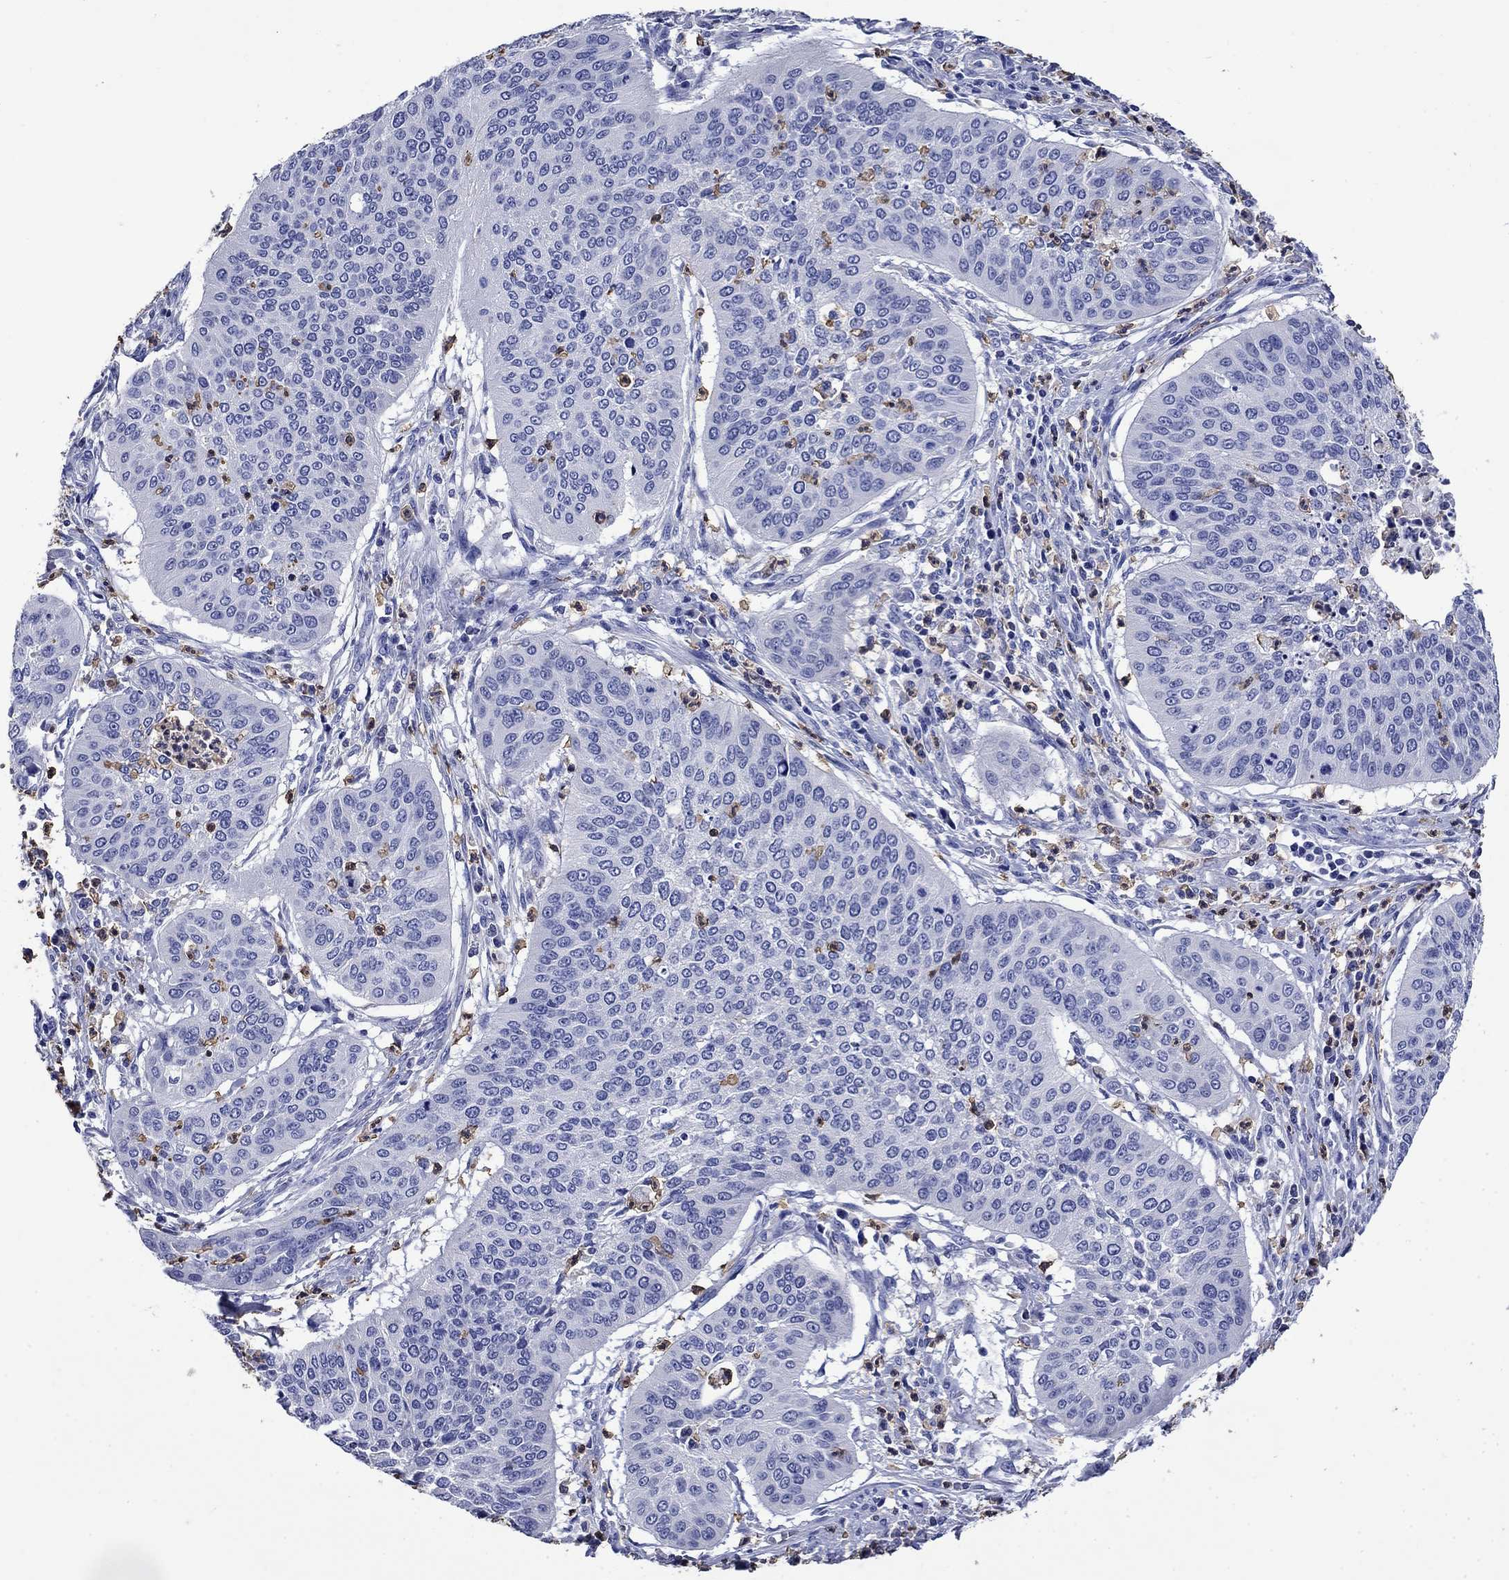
{"staining": {"intensity": "negative", "quantity": "none", "location": "none"}, "tissue": "cervical cancer", "cell_type": "Tumor cells", "image_type": "cancer", "snomed": [{"axis": "morphology", "description": "Normal tissue, NOS"}, {"axis": "morphology", "description": "Squamous cell carcinoma, NOS"}, {"axis": "topography", "description": "Cervix"}], "caption": "The photomicrograph shows no staining of tumor cells in cervical cancer.", "gene": "TFR2", "patient": {"sex": "female", "age": 39}}